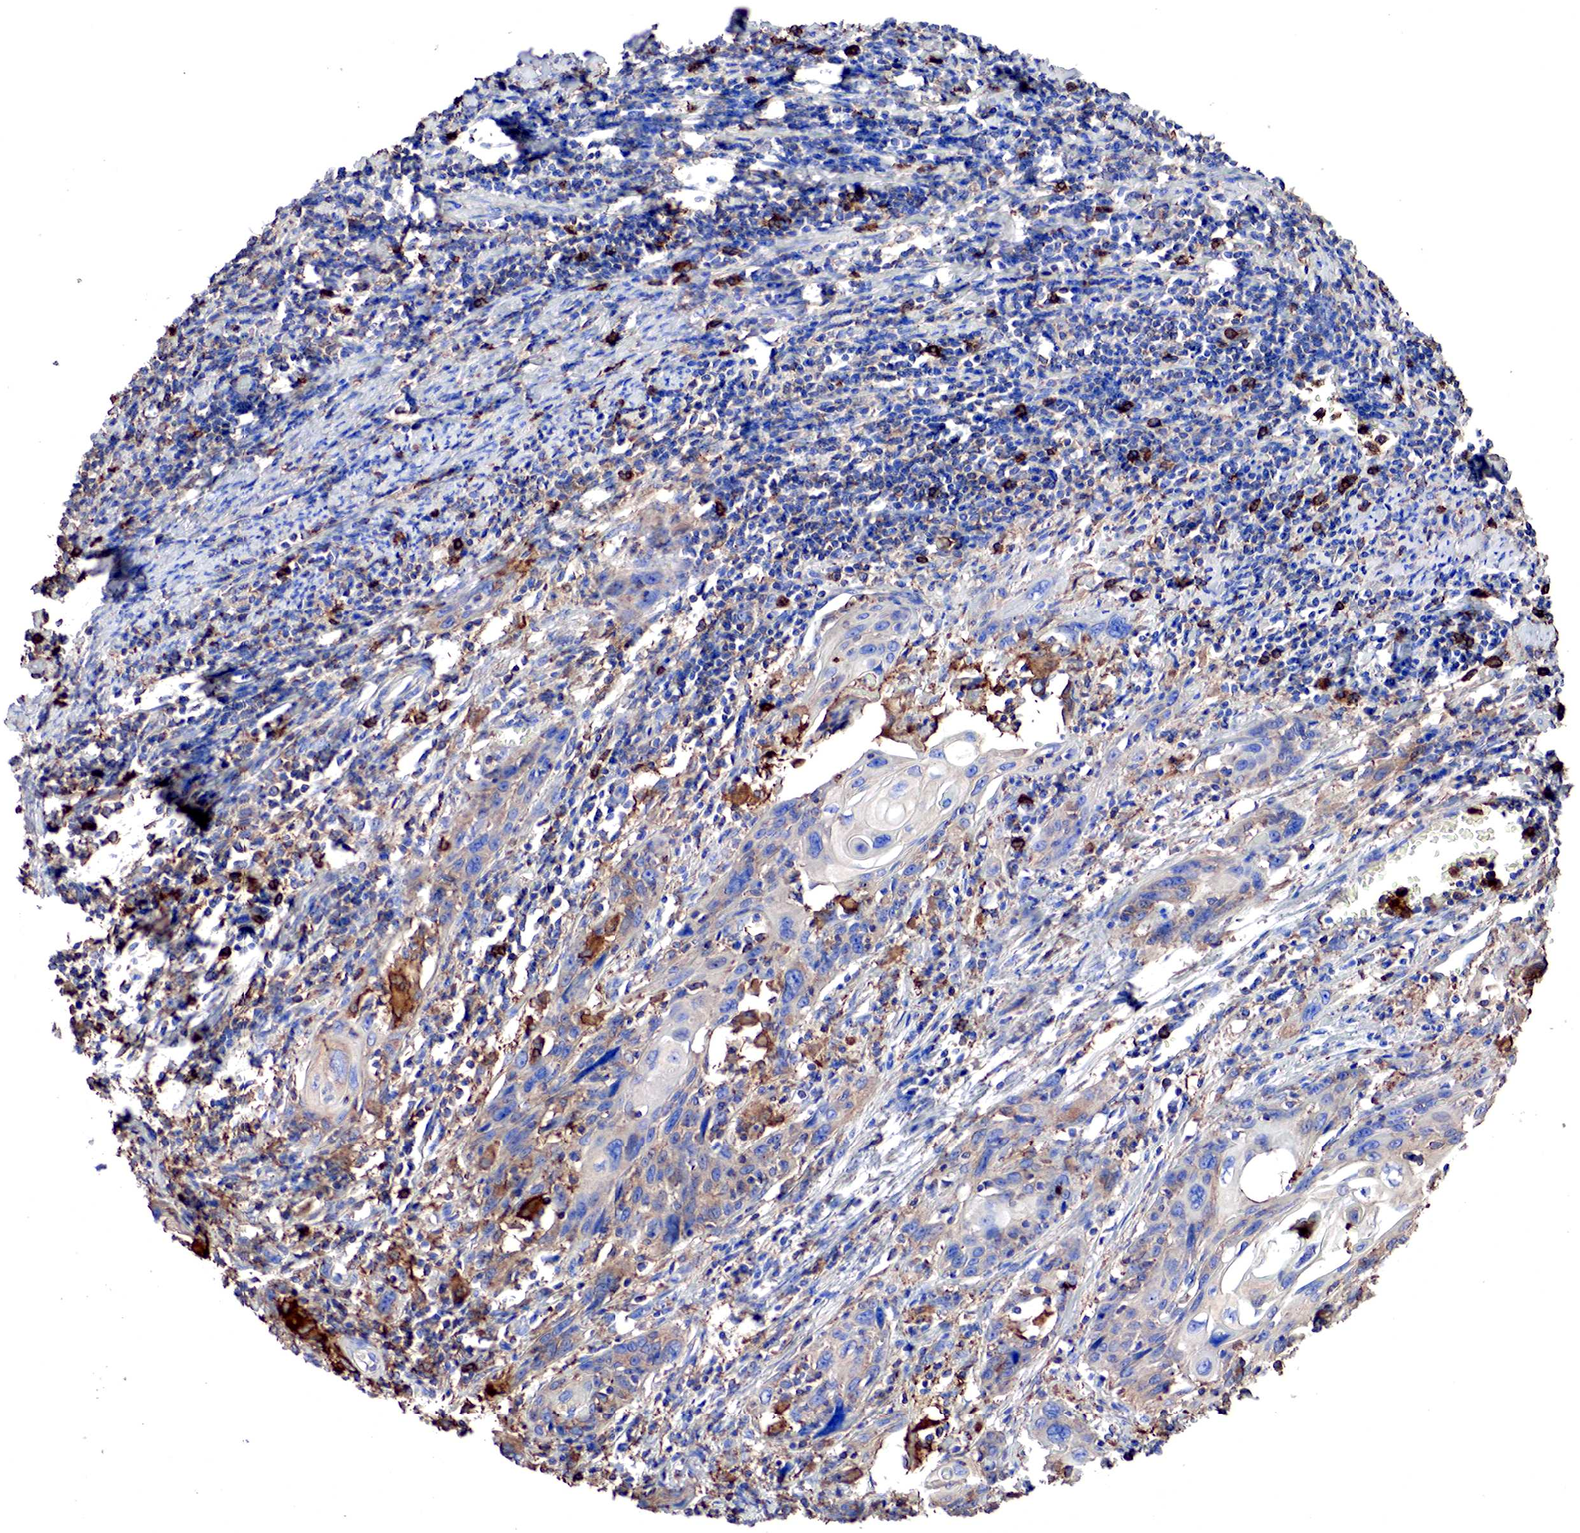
{"staining": {"intensity": "weak", "quantity": "25%-75%", "location": "cytoplasmic/membranous"}, "tissue": "cervical cancer", "cell_type": "Tumor cells", "image_type": "cancer", "snomed": [{"axis": "morphology", "description": "Squamous cell carcinoma, NOS"}, {"axis": "topography", "description": "Cervix"}], "caption": "Brown immunohistochemical staining in cervical cancer (squamous cell carcinoma) demonstrates weak cytoplasmic/membranous positivity in about 25%-75% of tumor cells. The staining is performed using DAB (3,3'-diaminobenzidine) brown chromogen to label protein expression. The nuclei are counter-stained blue using hematoxylin.", "gene": "G6PD", "patient": {"sex": "female", "age": 54}}